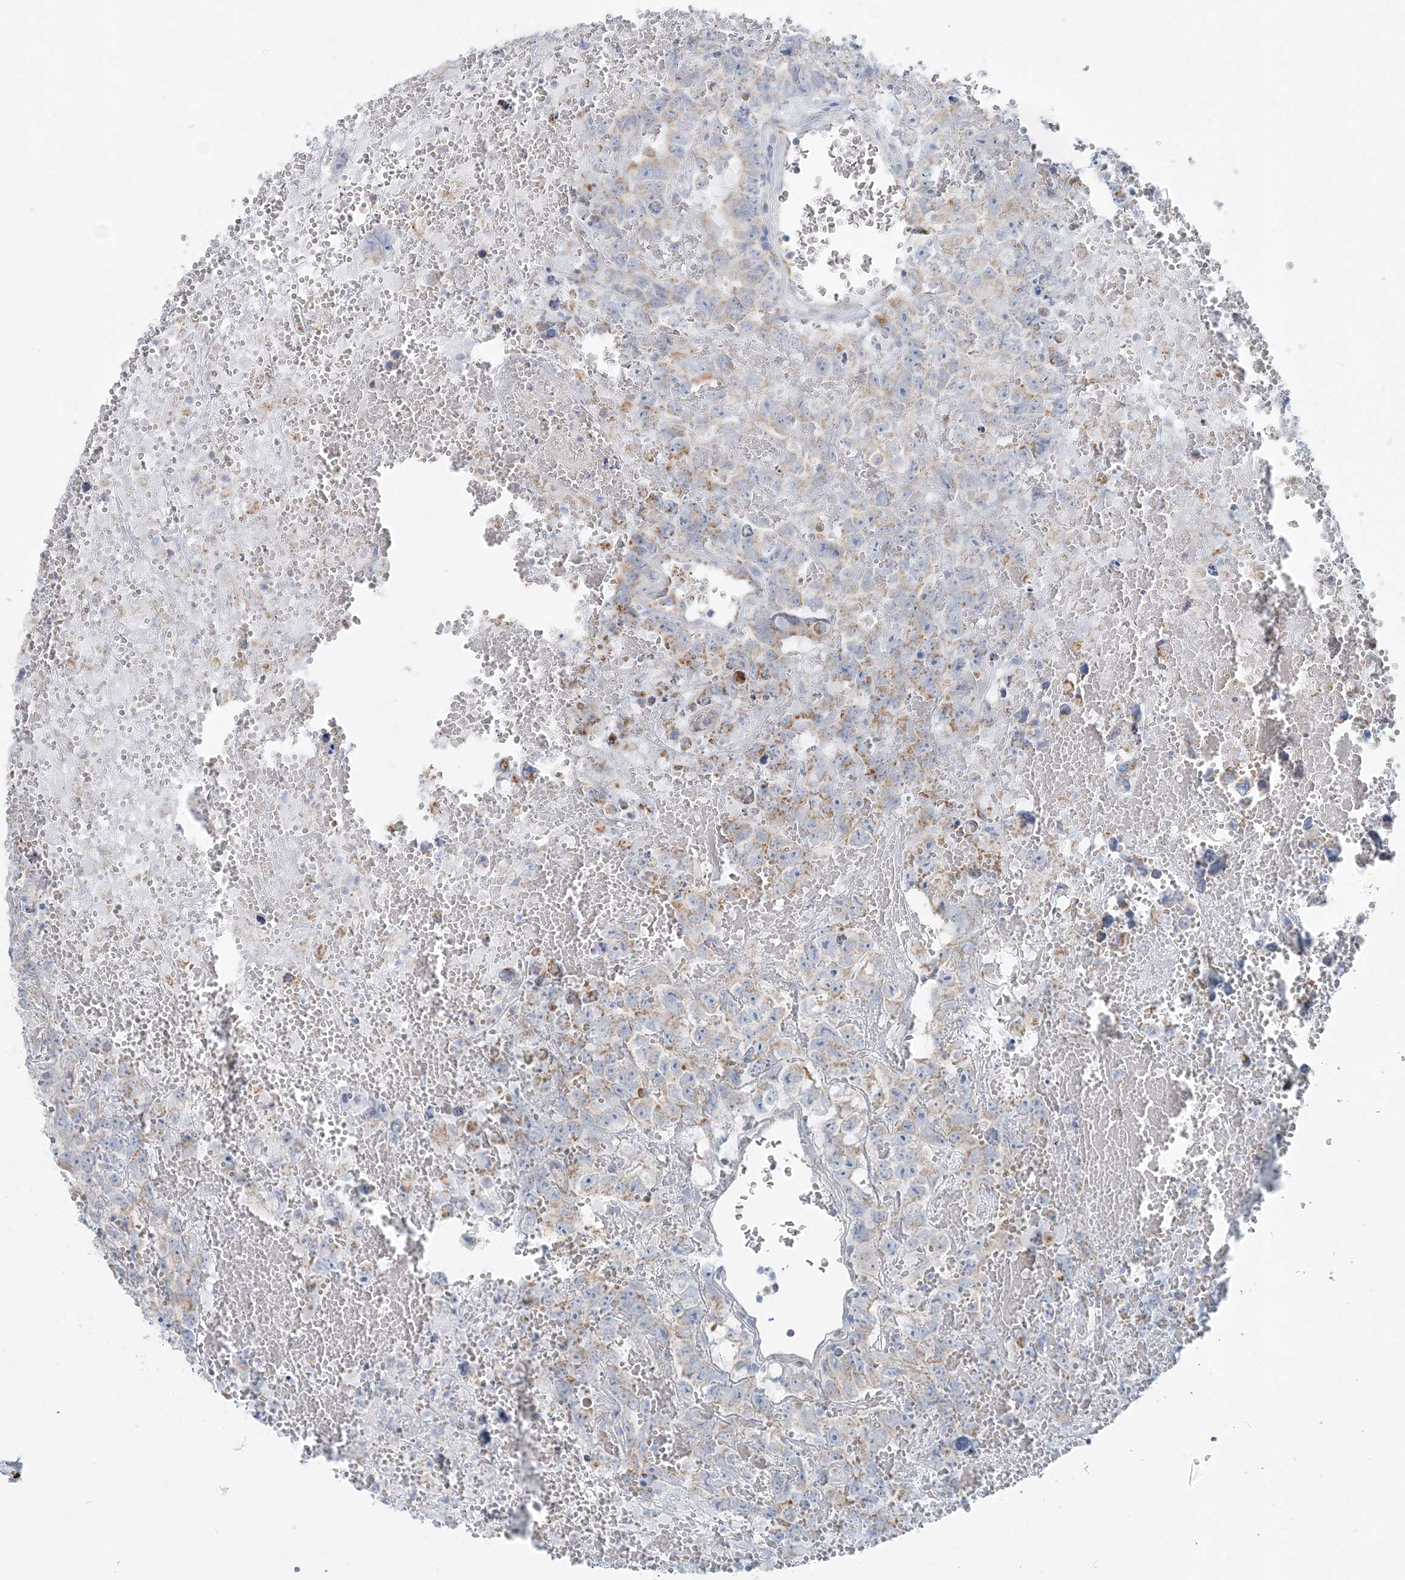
{"staining": {"intensity": "weak", "quantity": "<25%", "location": "cytoplasmic/membranous"}, "tissue": "testis cancer", "cell_type": "Tumor cells", "image_type": "cancer", "snomed": [{"axis": "morphology", "description": "Carcinoma, Embryonal, NOS"}, {"axis": "topography", "description": "Testis"}], "caption": "Testis cancer (embryonal carcinoma) was stained to show a protein in brown. There is no significant staining in tumor cells. The staining was performed using DAB to visualize the protein expression in brown, while the nuclei were stained in blue with hematoxylin (Magnification: 20x).", "gene": "PCCB", "patient": {"sex": "male", "age": 45}}